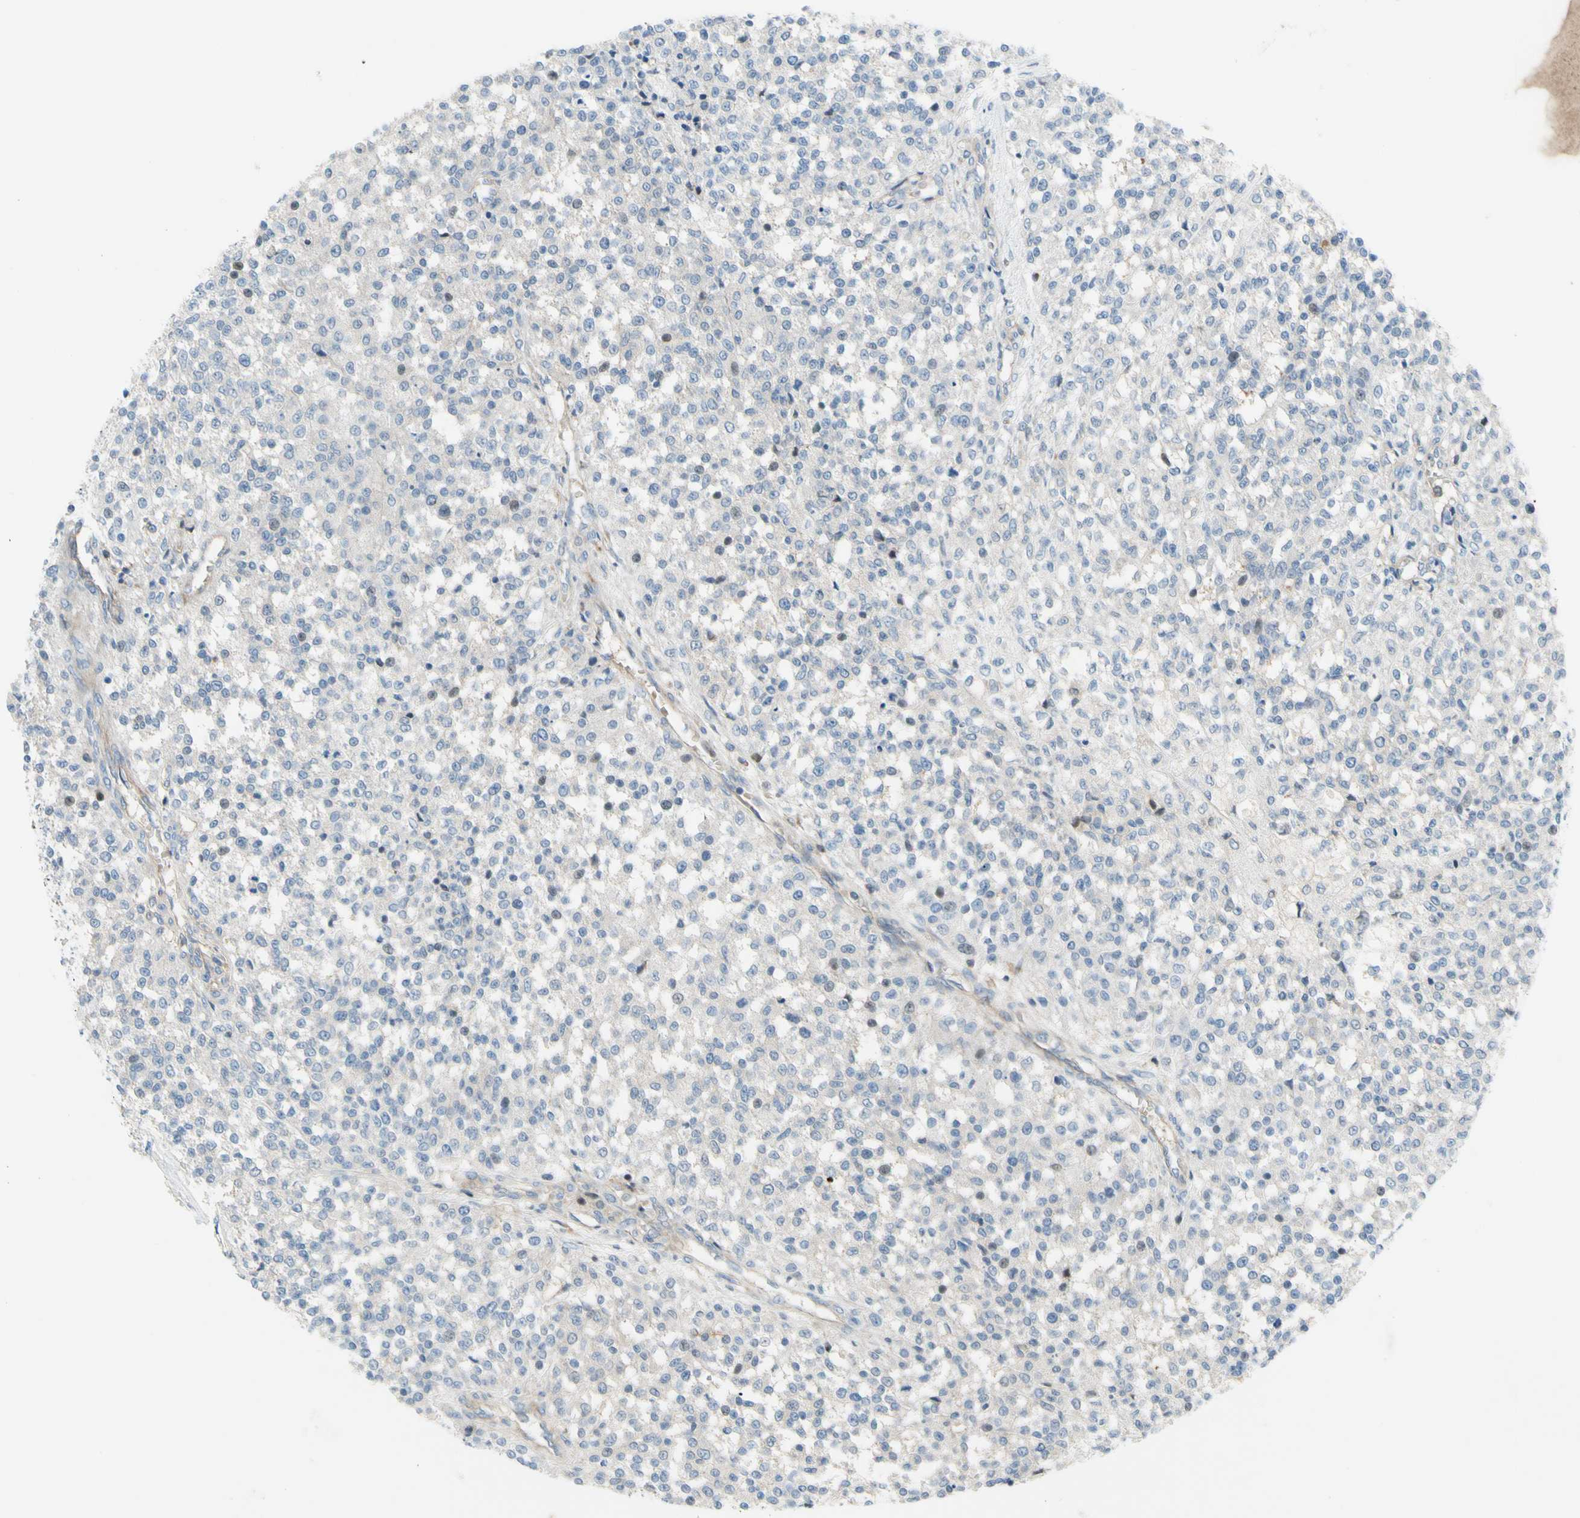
{"staining": {"intensity": "negative", "quantity": "none", "location": "none"}, "tissue": "testis cancer", "cell_type": "Tumor cells", "image_type": "cancer", "snomed": [{"axis": "morphology", "description": "Seminoma, NOS"}, {"axis": "topography", "description": "Testis"}], "caption": "DAB immunohistochemical staining of human testis cancer (seminoma) shows no significant positivity in tumor cells. Nuclei are stained in blue.", "gene": "PAK2", "patient": {"sex": "male", "age": 59}}